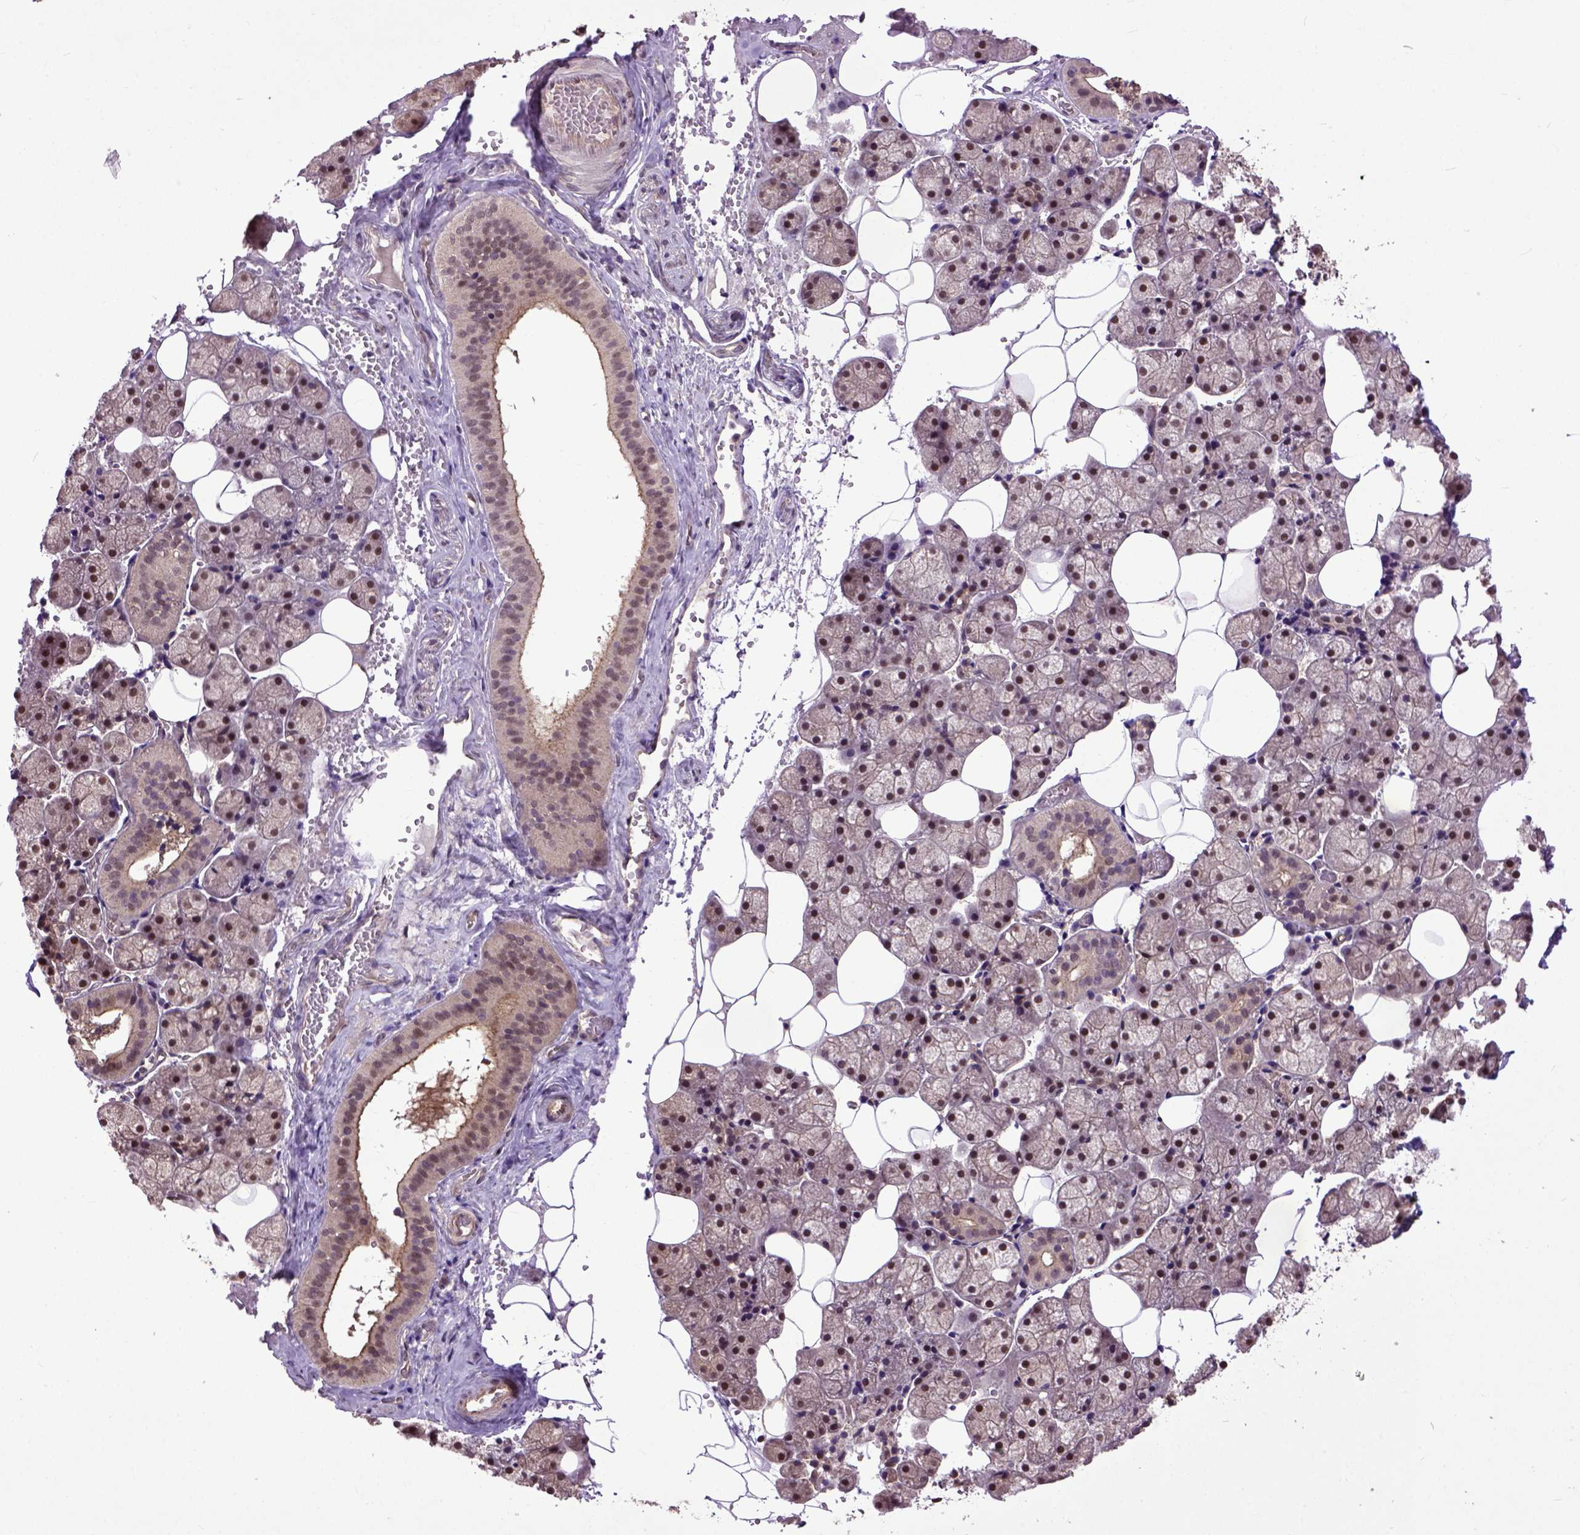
{"staining": {"intensity": "moderate", "quantity": ">75%", "location": "nuclear"}, "tissue": "salivary gland", "cell_type": "Glandular cells", "image_type": "normal", "snomed": [{"axis": "morphology", "description": "Normal tissue, NOS"}, {"axis": "topography", "description": "Salivary gland"}], "caption": "An IHC image of benign tissue is shown. Protein staining in brown labels moderate nuclear positivity in salivary gland within glandular cells. (Stains: DAB in brown, nuclei in blue, Microscopy: brightfield microscopy at high magnification).", "gene": "UBA3", "patient": {"sex": "male", "age": 38}}